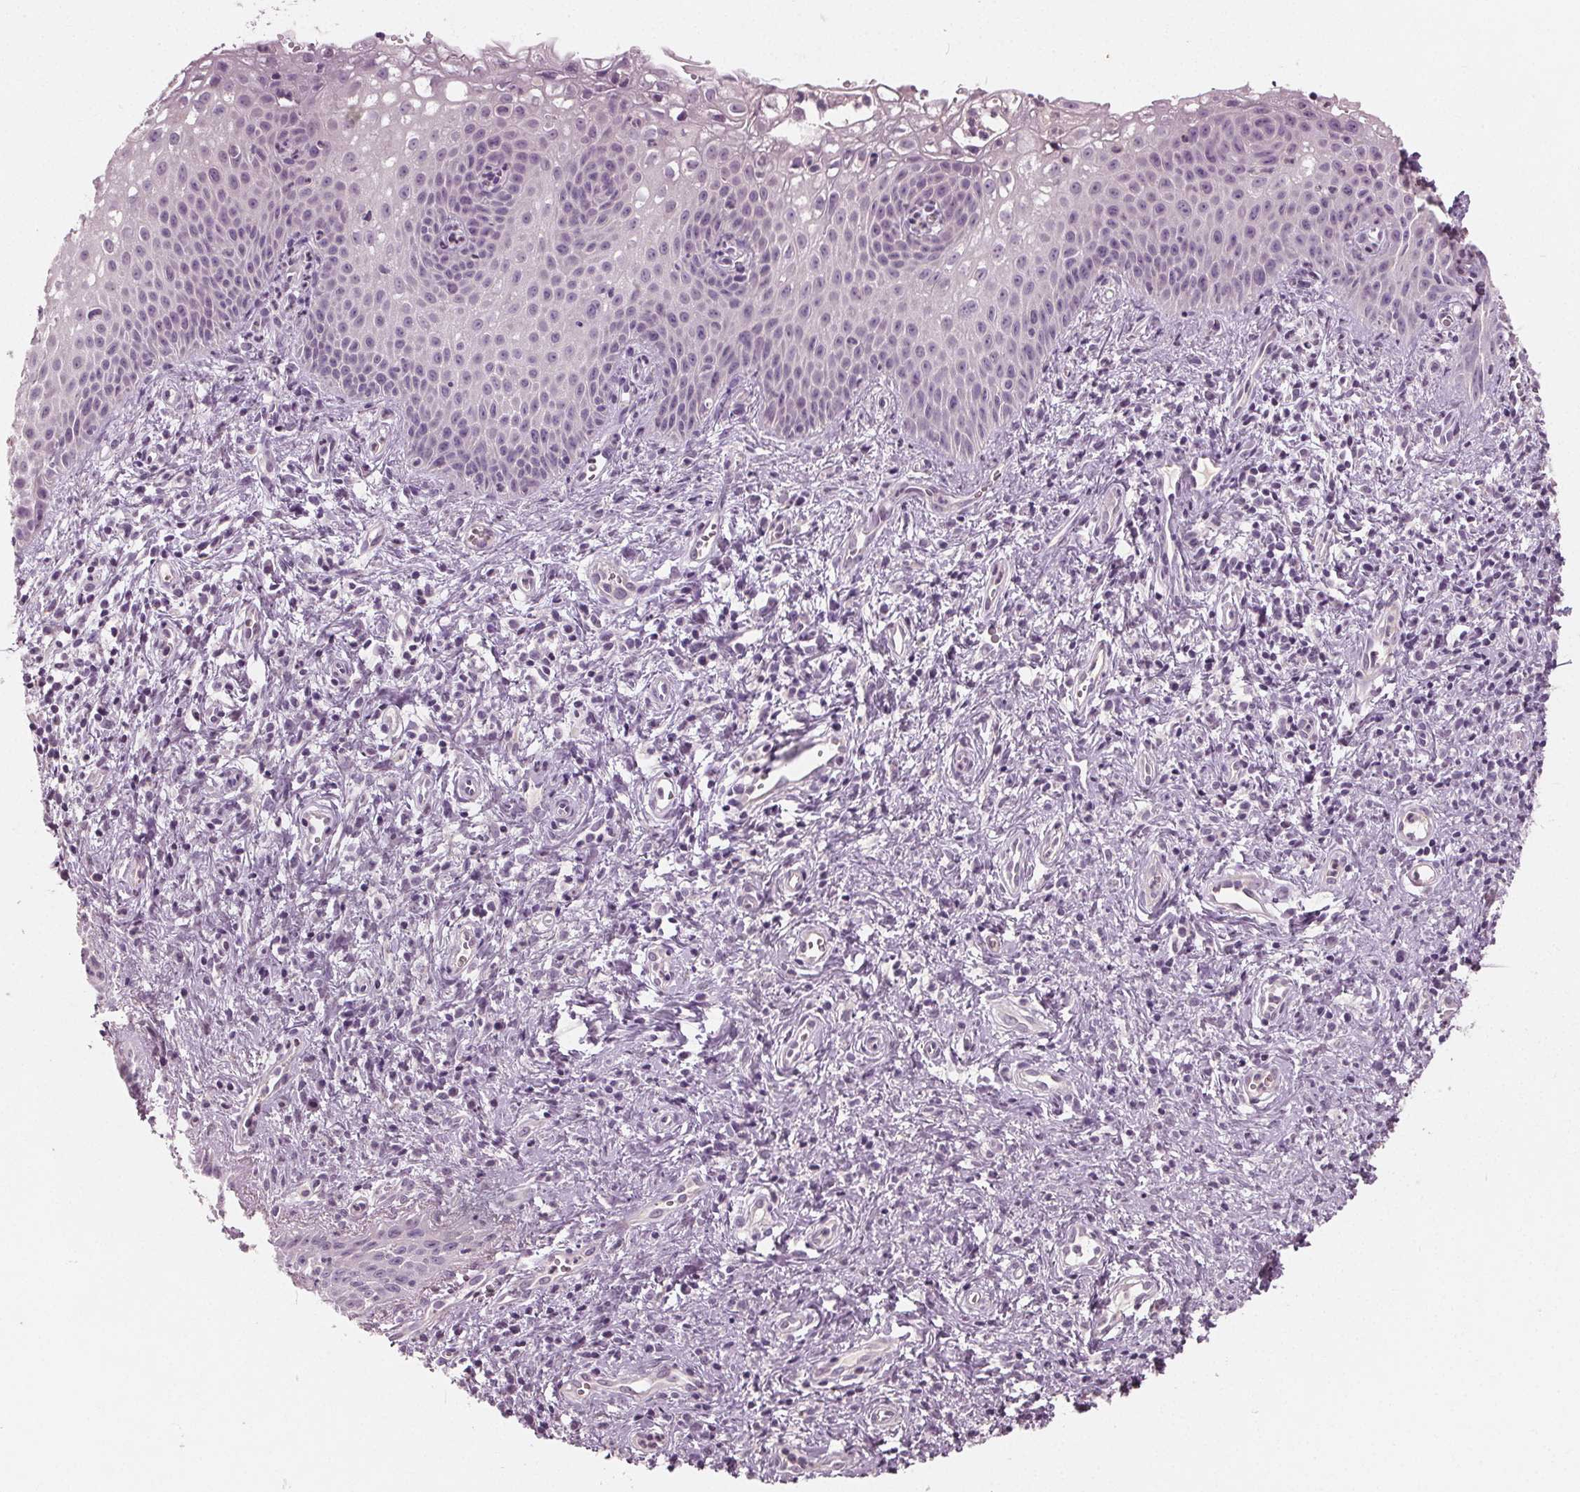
{"staining": {"intensity": "negative", "quantity": "none", "location": "none"}, "tissue": "cervical cancer", "cell_type": "Tumor cells", "image_type": "cancer", "snomed": [{"axis": "morphology", "description": "Squamous cell carcinoma, NOS"}, {"axis": "topography", "description": "Cervix"}], "caption": "High magnification brightfield microscopy of cervical squamous cell carcinoma stained with DAB (3,3'-diaminobenzidine) (brown) and counterstained with hematoxylin (blue): tumor cells show no significant expression.", "gene": "TKFC", "patient": {"sex": "female", "age": 30}}